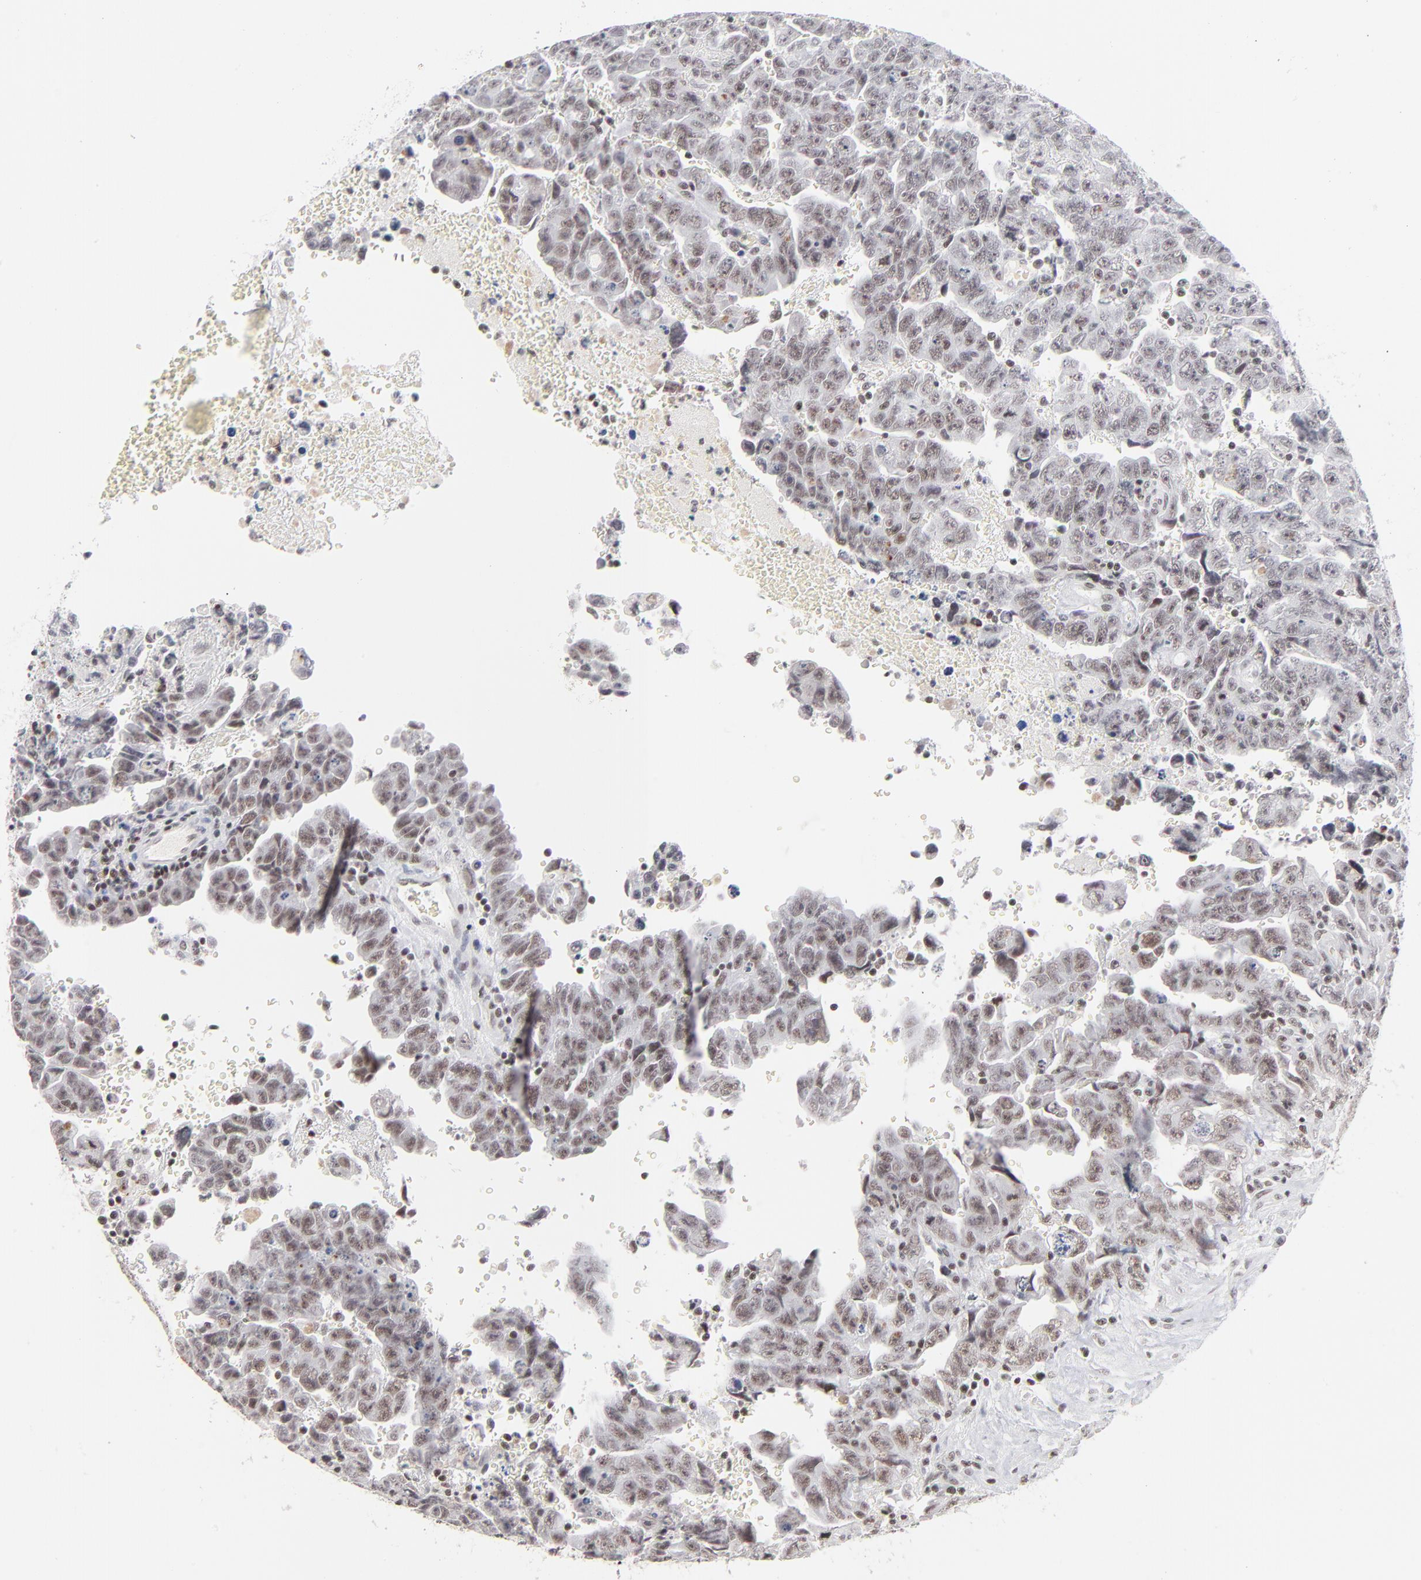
{"staining": {"intensity": "weak", "quantity": ">75%", "location": "nuclear"}, "tissue": "testis cancer", "cell_type": "Tumor cells", "image_type": "cancer", "snomed": [{"axis": "morphology", "description": "Carcinoma, Embryonal, NOS"}, {"axis": "topography", "description": "Testis"}], "caption": "Immunohistochemistry micrograph of neoplastic tissue: human testis cancer stained using immunohistochemistry exhibits low levels of weak protein expression localized specifically in the nuclear of tumor cells, appearing as a nuclear brown color.", "gene": "ZNF143", "patient": {"sex": "male", "age": 28}}